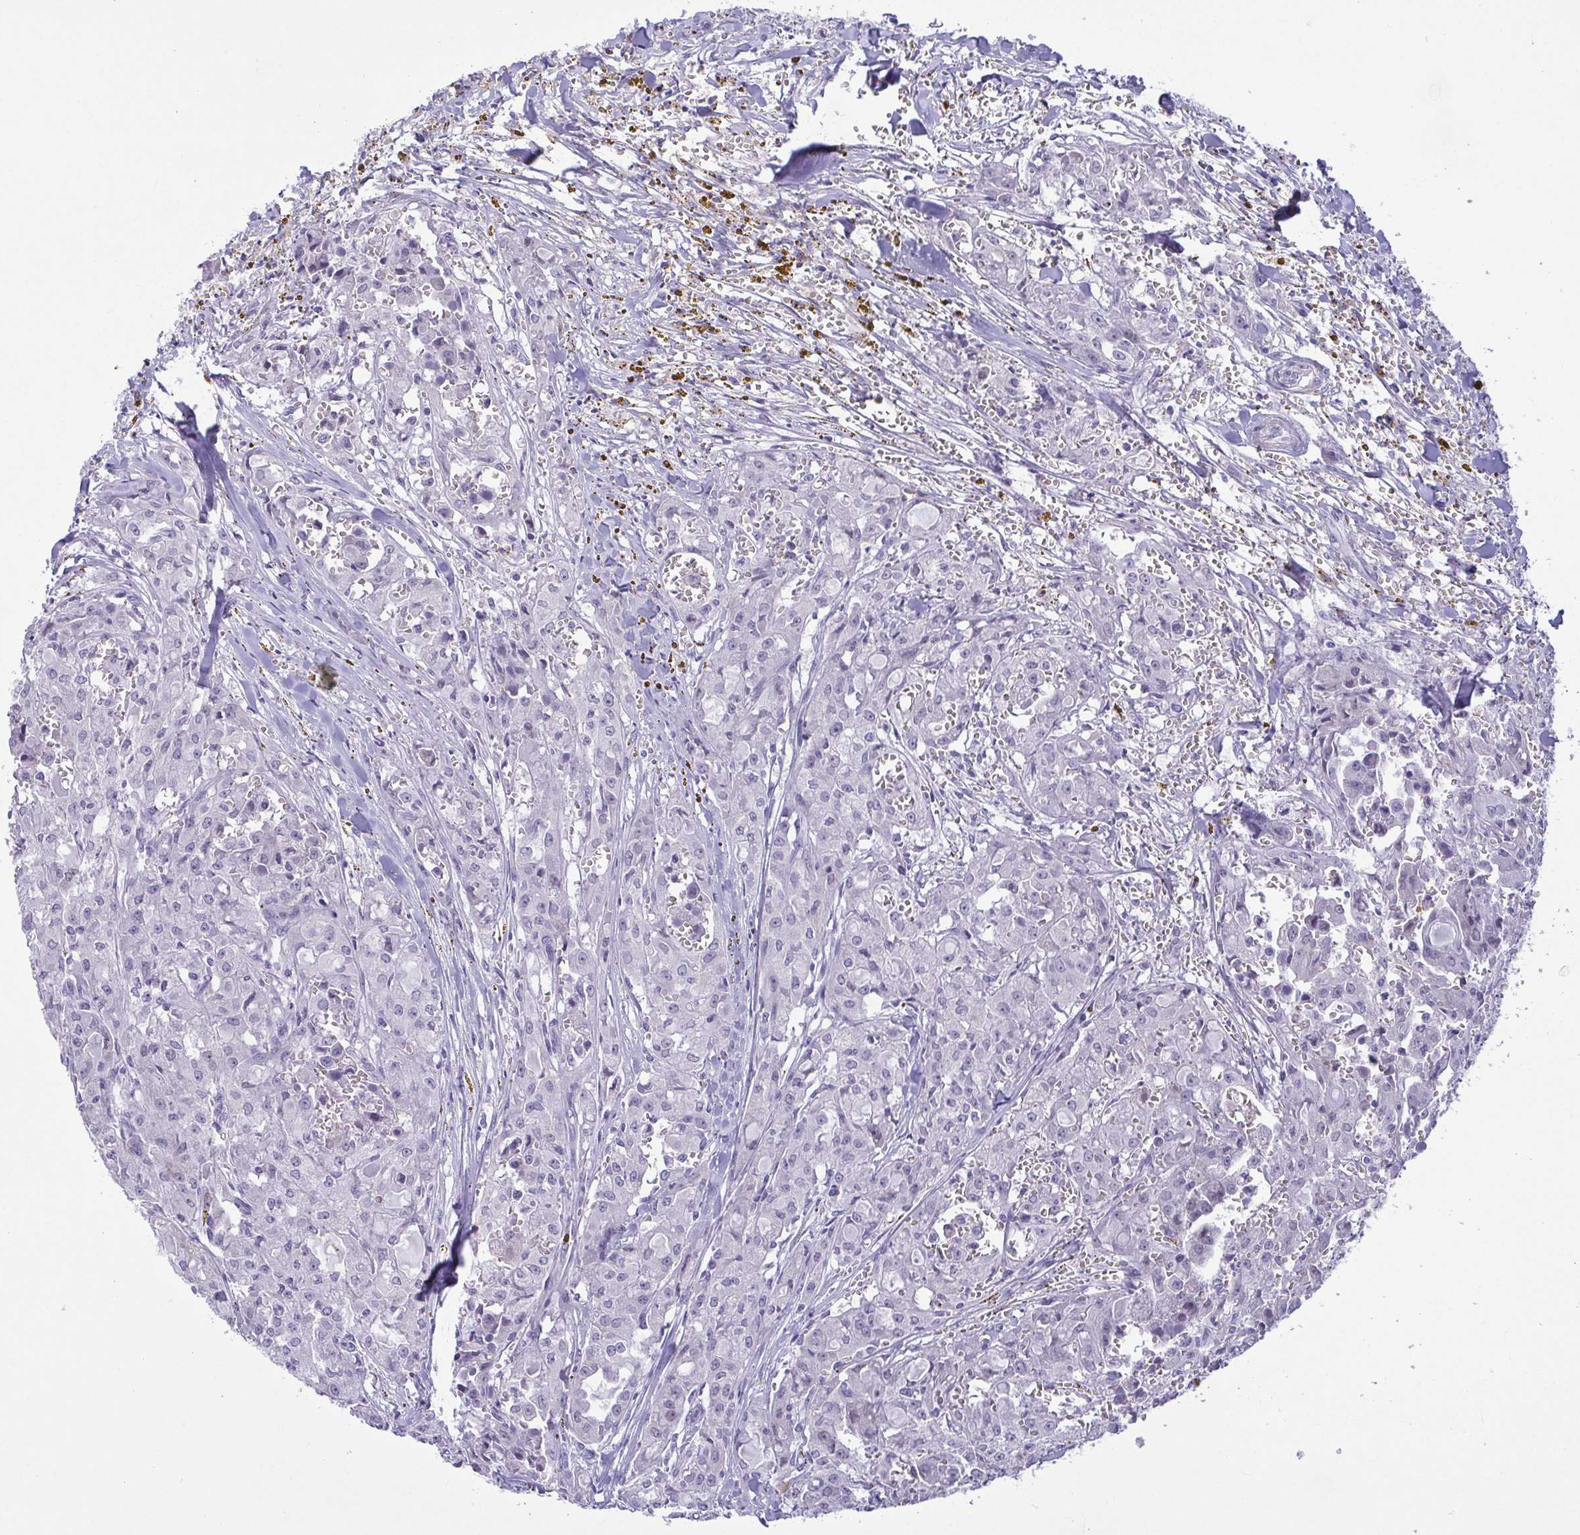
{"staining": {"intensity": "negative", "quantity": "none", "location": "none"}, "tissue": "head and neck cancer", "cell_type": "Tumor cells", "image_type": "cancer", "snomed": [{"axis": "morphology", "description": "Adenocarcinoma, NOS"}, {"axis": "topography", "description": "Head-Neck"}], "caption": "IHC of head and neck adenocarcinoma shows no expression in tumor cells. Brightfield microscopy of immunohistochemistry stained with DAB (brown) and hematoxylin (blue), captured at high magnification.", "gene": "MYL7", "patient": {"sex": "male", "age": 64}}